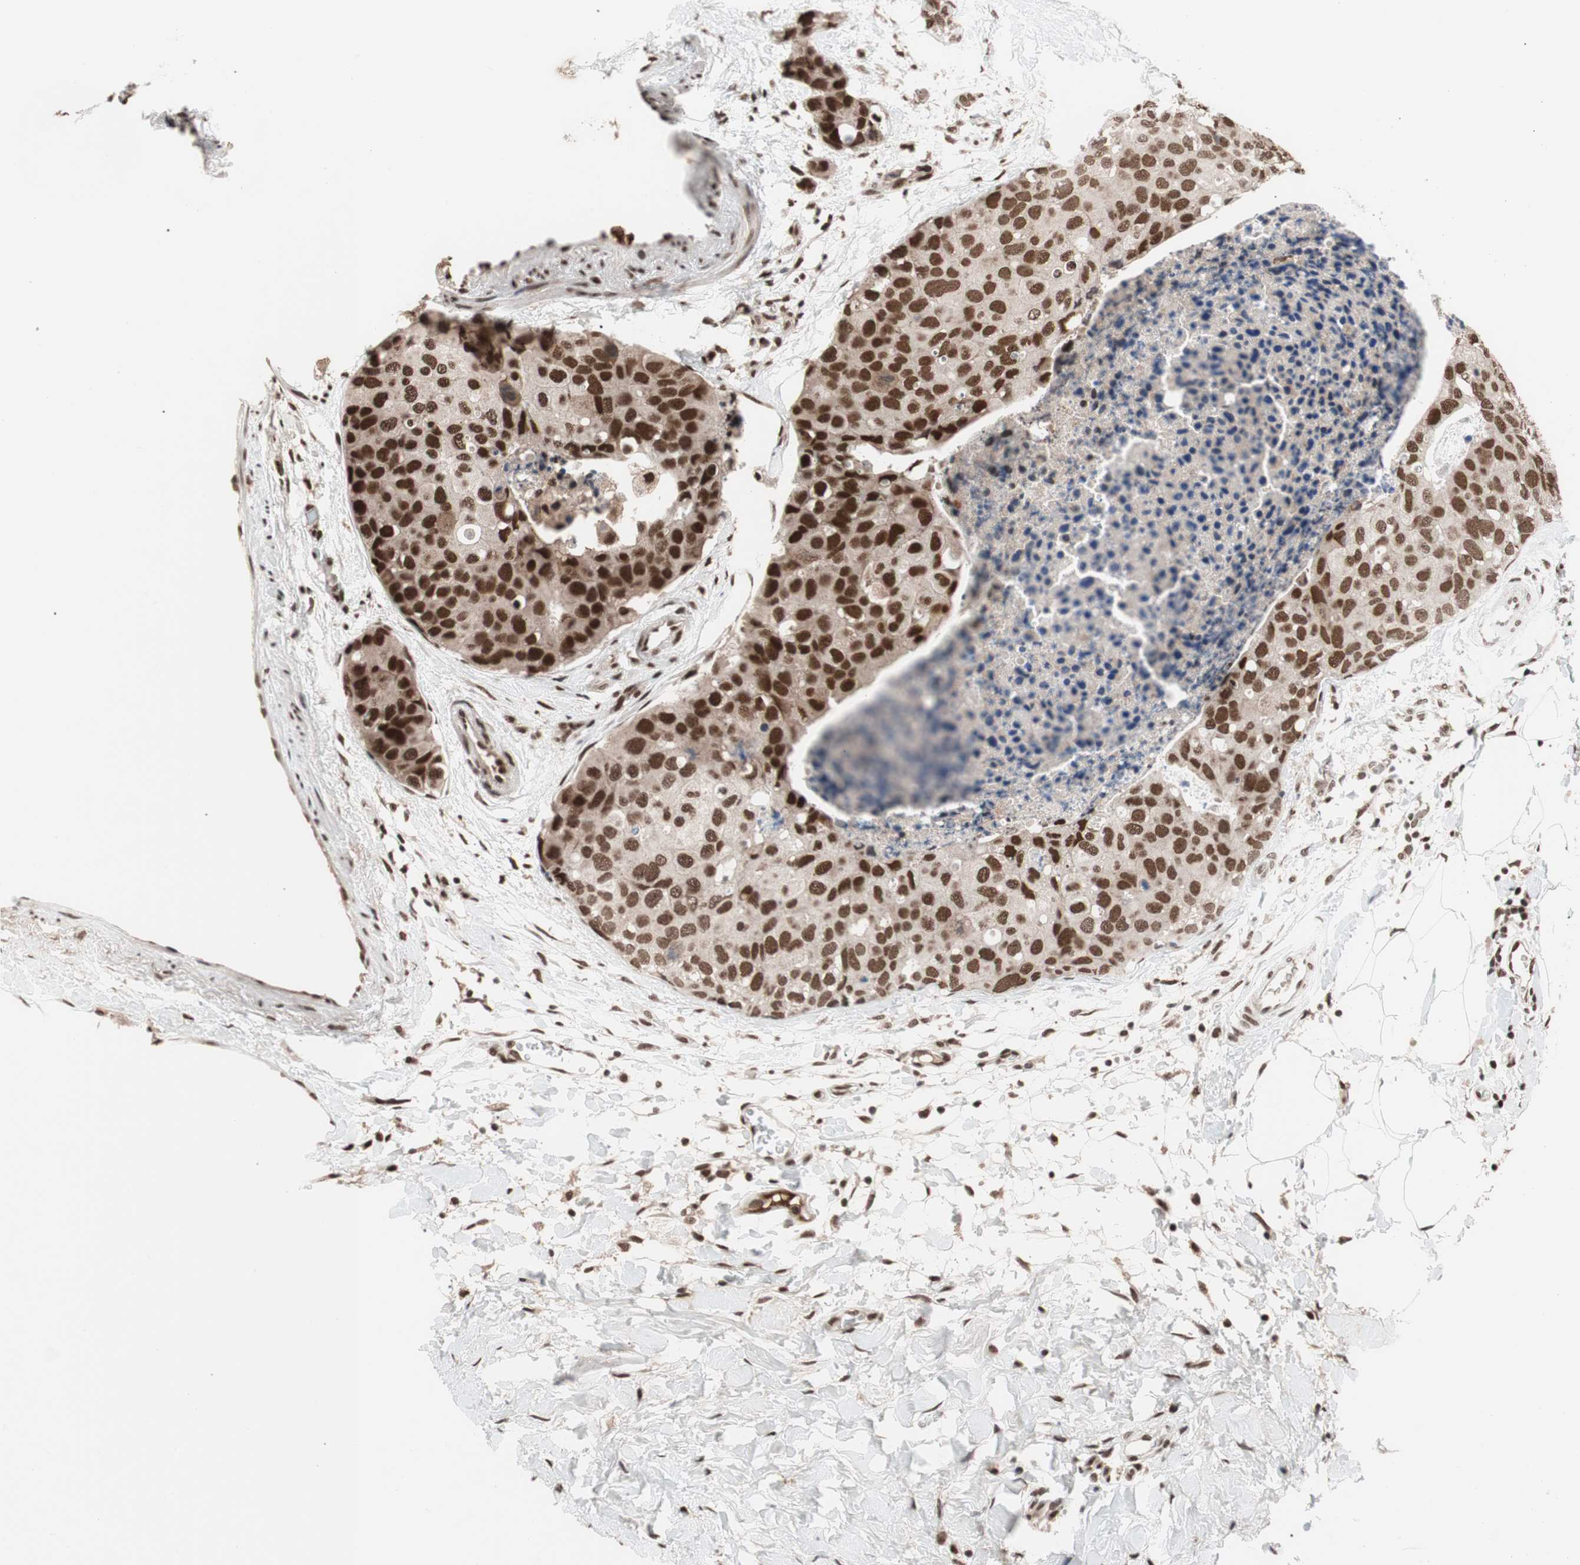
{"staining": {"intensity": "strong", "quantity": ">75%", "location": "nuclear"}, "tissue": "breast cancer", "cell_type": "Tumor cells", "image_type": "cancer", "snomed": [{"axis": "morphology", "description": "Normal tissue, NOS"}, {"axis": "morphology", "description": "Duct carcinoma"}, {"axis": "topography", "description": "Breast"}], "caption": "Tumor cells show high levels of strong nuclear positivity in about >75% of cells in human breast invasive ductal carcinoma.", "gene": "CHAMP1", "patient": {"sex": "female", "age": 50}}